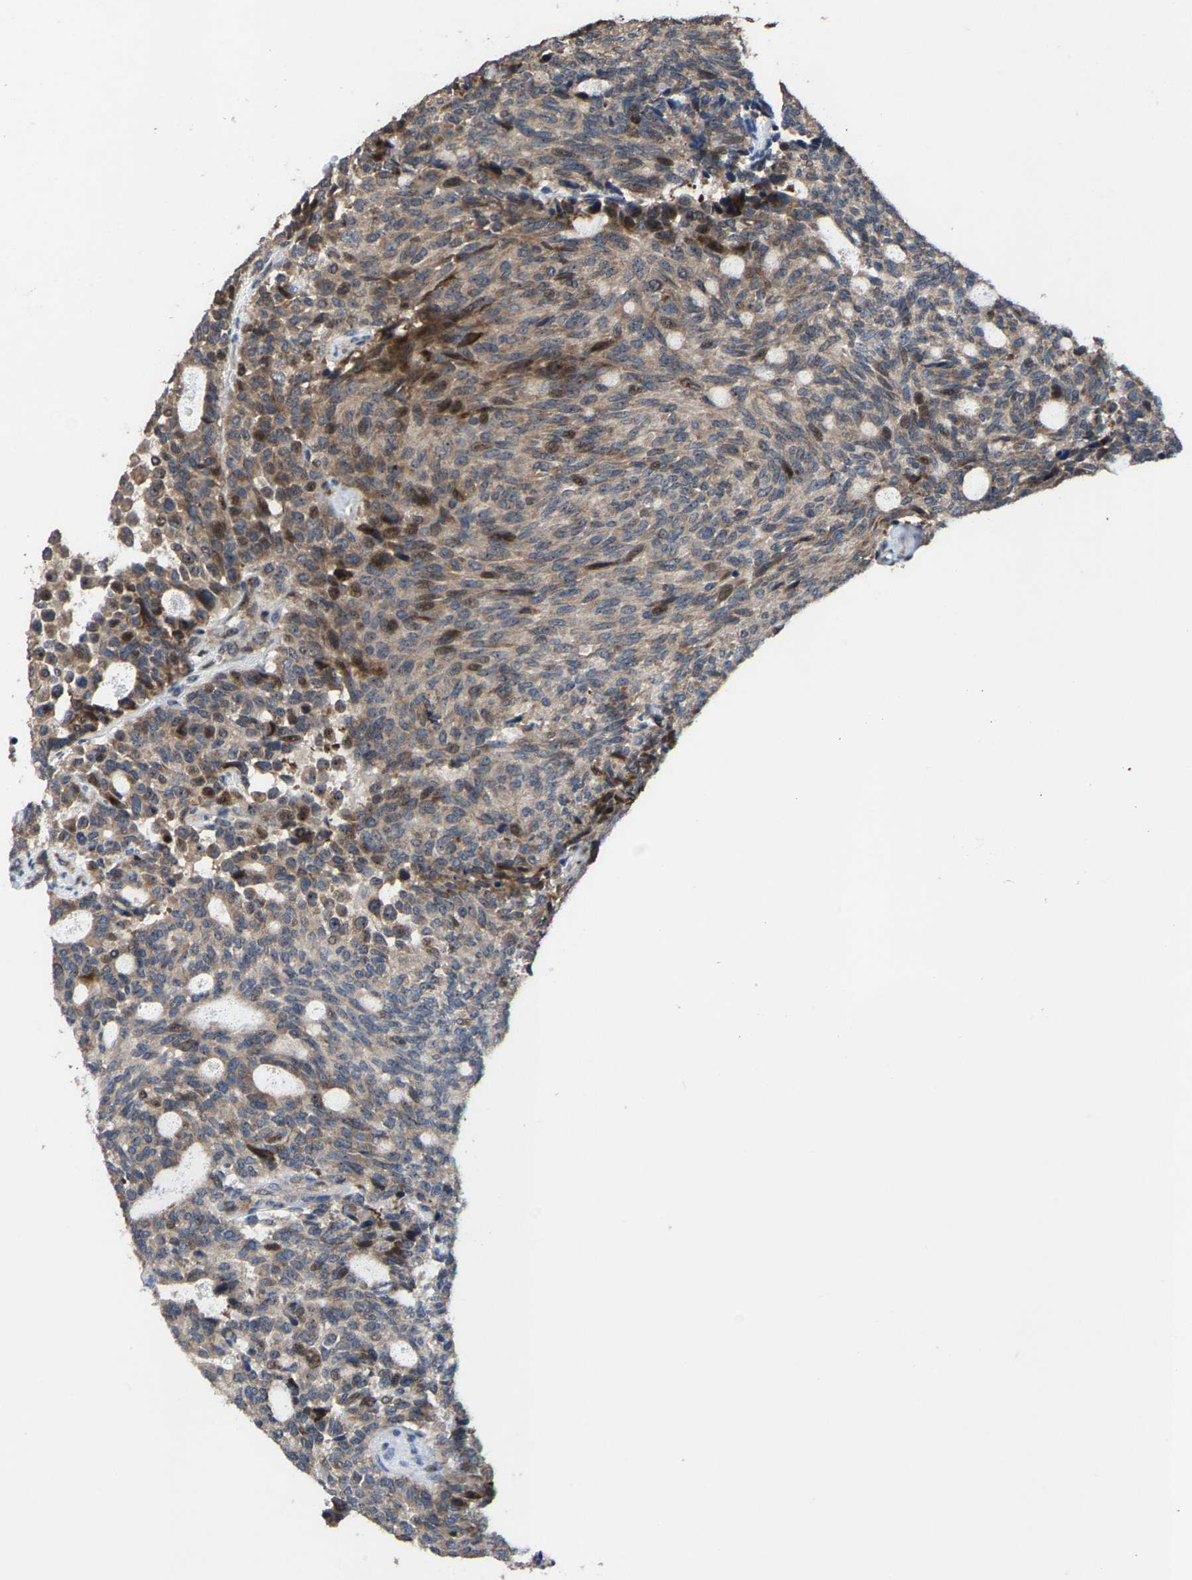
{"staining": {"intensity": "moderate", "quantity": "<25%", "location": "cytoplasmic/membranous,nuclear"}, "tissue": "carcinoid", "cell_type": "Tumor cells", "image_type": "cancer", "snomed": [{"axis": "morphology", "description": "Carcinoid, malignant, NOS"}, {"axis": "topography", "description": "Pancreas"}], "caption": "IHC staining of carcinoid, which reveals low levels of moderate cytoplasmic/membranous and nuclear staining in about <25% of tumor cells indicating moderate cytoplasmic/membranous and nuclear protein expression. The staining was performed using DAB (brown) for protein detection and nuclei were counterstained in hematoxylin (blue).", "gene": "HAUS6", "patient": {"sex": "female", "age": 54}}